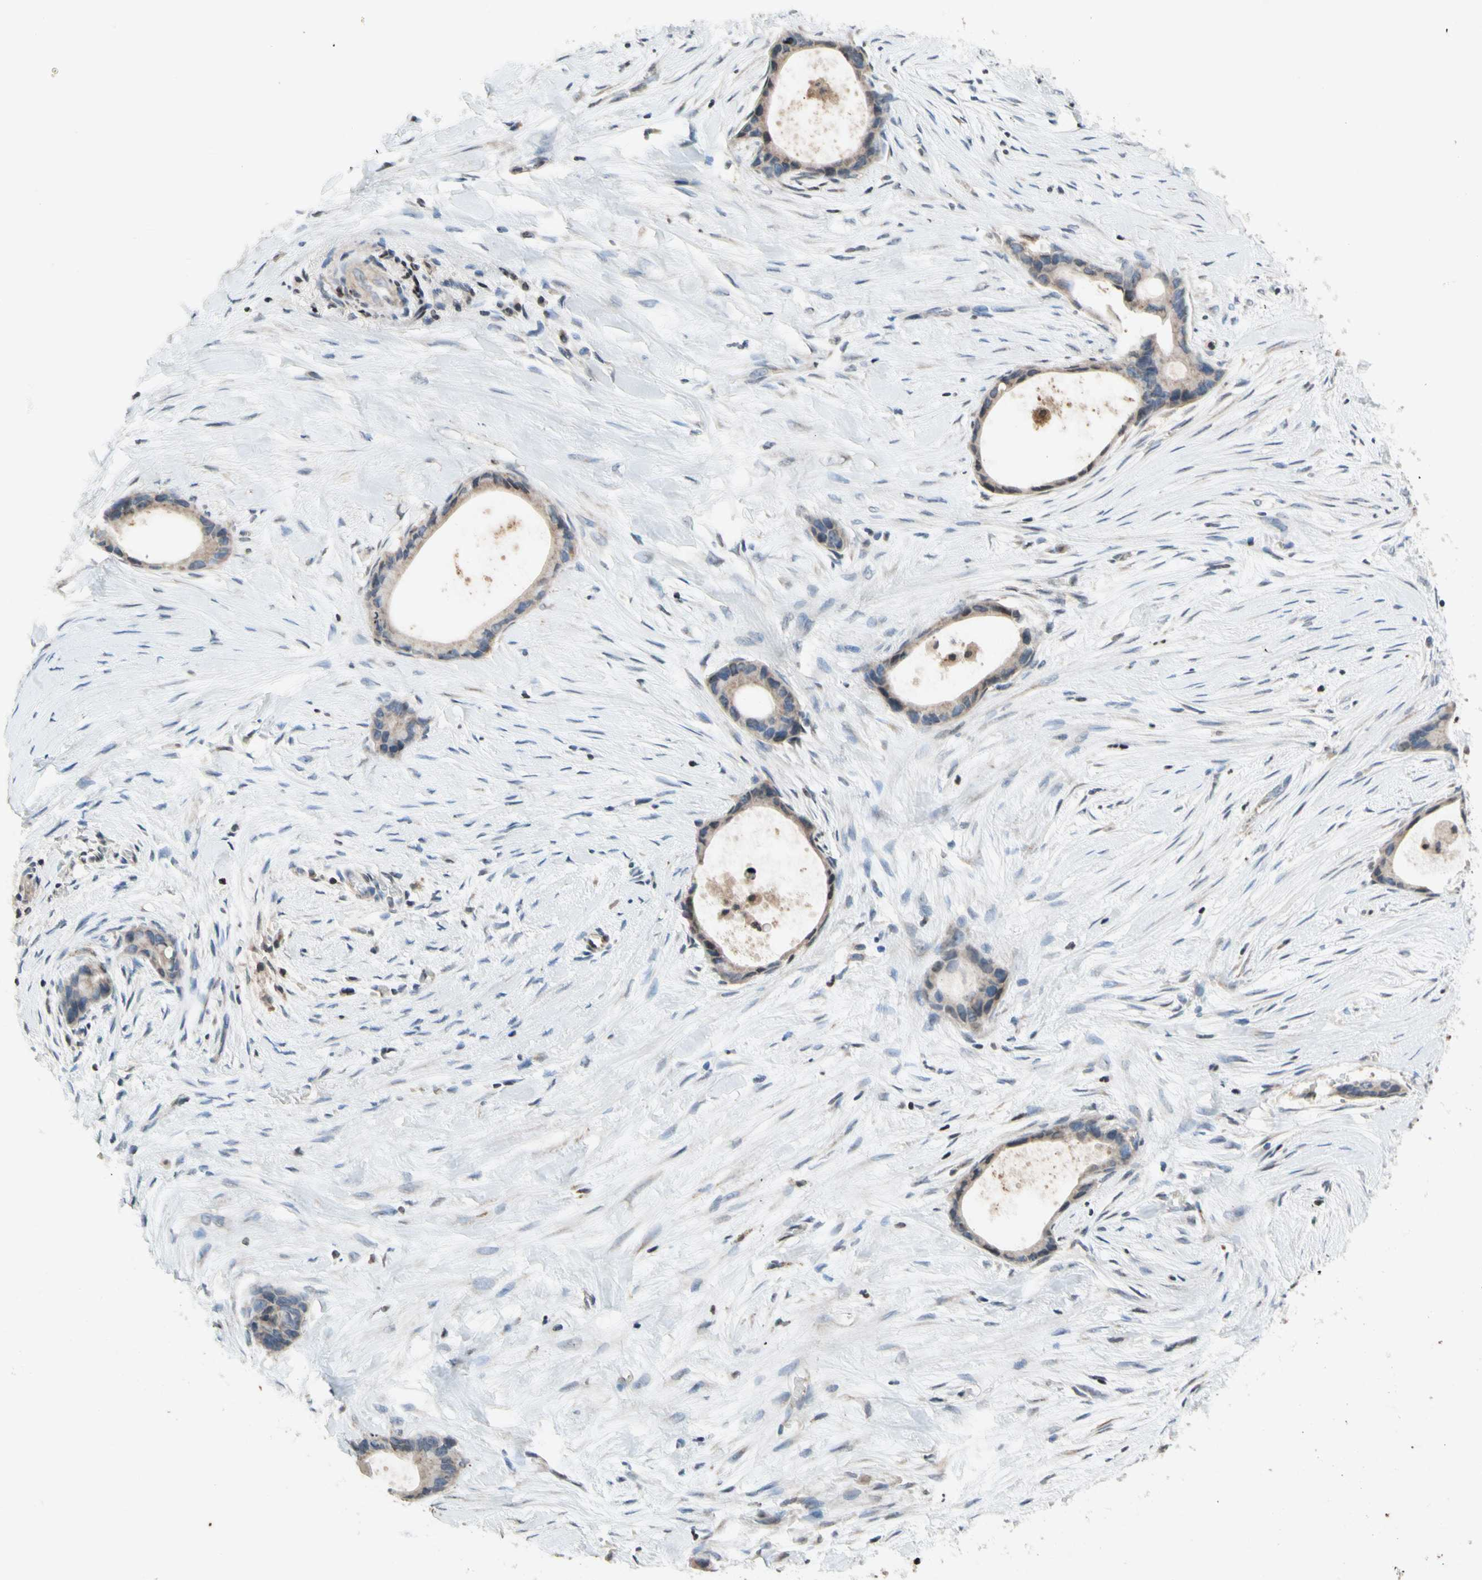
{"staining": {"intensity": "negative", "quantity": "none", "location": "none"}, "tissue": "liver cancer", "cell_type": "Tumor cells", "image_type": "cancer", "snomed": [{"axis": "morphology", "description": "Cholangiocarcinoma"}, {"axis": "topography", "description": "Liver"}], "caption": "An immunohistochemistry (IHC) photomicrograph of cholangiocarcinoma (liver) is shown. There is no staining in tumor cells of cholangiocarcinoma (liver). (Brightfield microscopy of DAB (3,3'-diaminobenzidine) immunohistochemistry at high magnification).", "gene": "POLA1", "patient": {"sex": "female", "age": 55}}